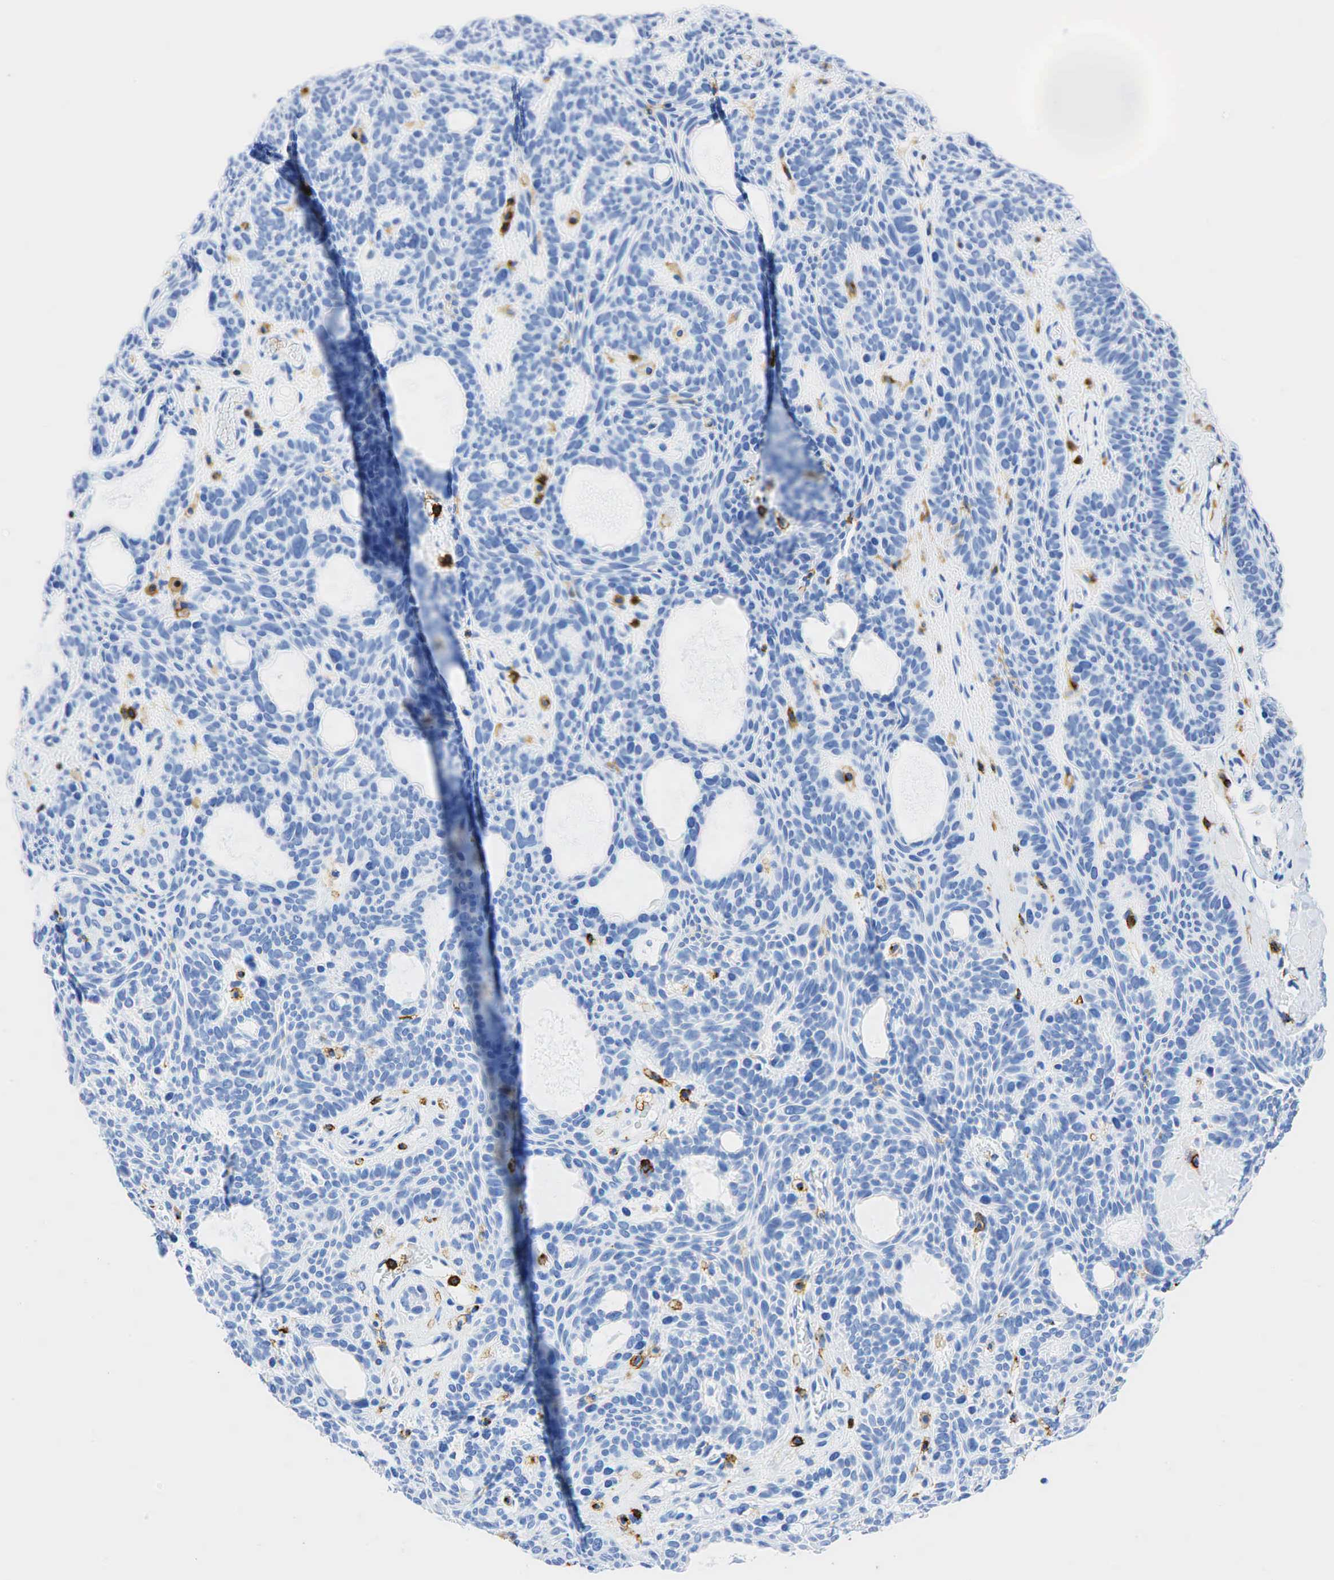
{"staining": {"intensity": "negative", "quantity": "none", "location": "none"}, "tissue": "skin cancer", "cell_type": "Tumor cells", "image_type": "cancer", "snomed": [{"axis": "morphology", "description": "Basal cell carcinoma"}, {"axis": "topography", "description": "Skin"}], "caption": "Basal cell carcinoma (skin) was stained to show a protein in brown. There is no significant expression in tumor cells. The staining is performed using DAB (3,3'-diaminobenzidine) brown chromogen with nuclei counter-stained in using hematoxylin.", "gene": "PTPRC", "patient": {"sex": "male", "age": 44}}